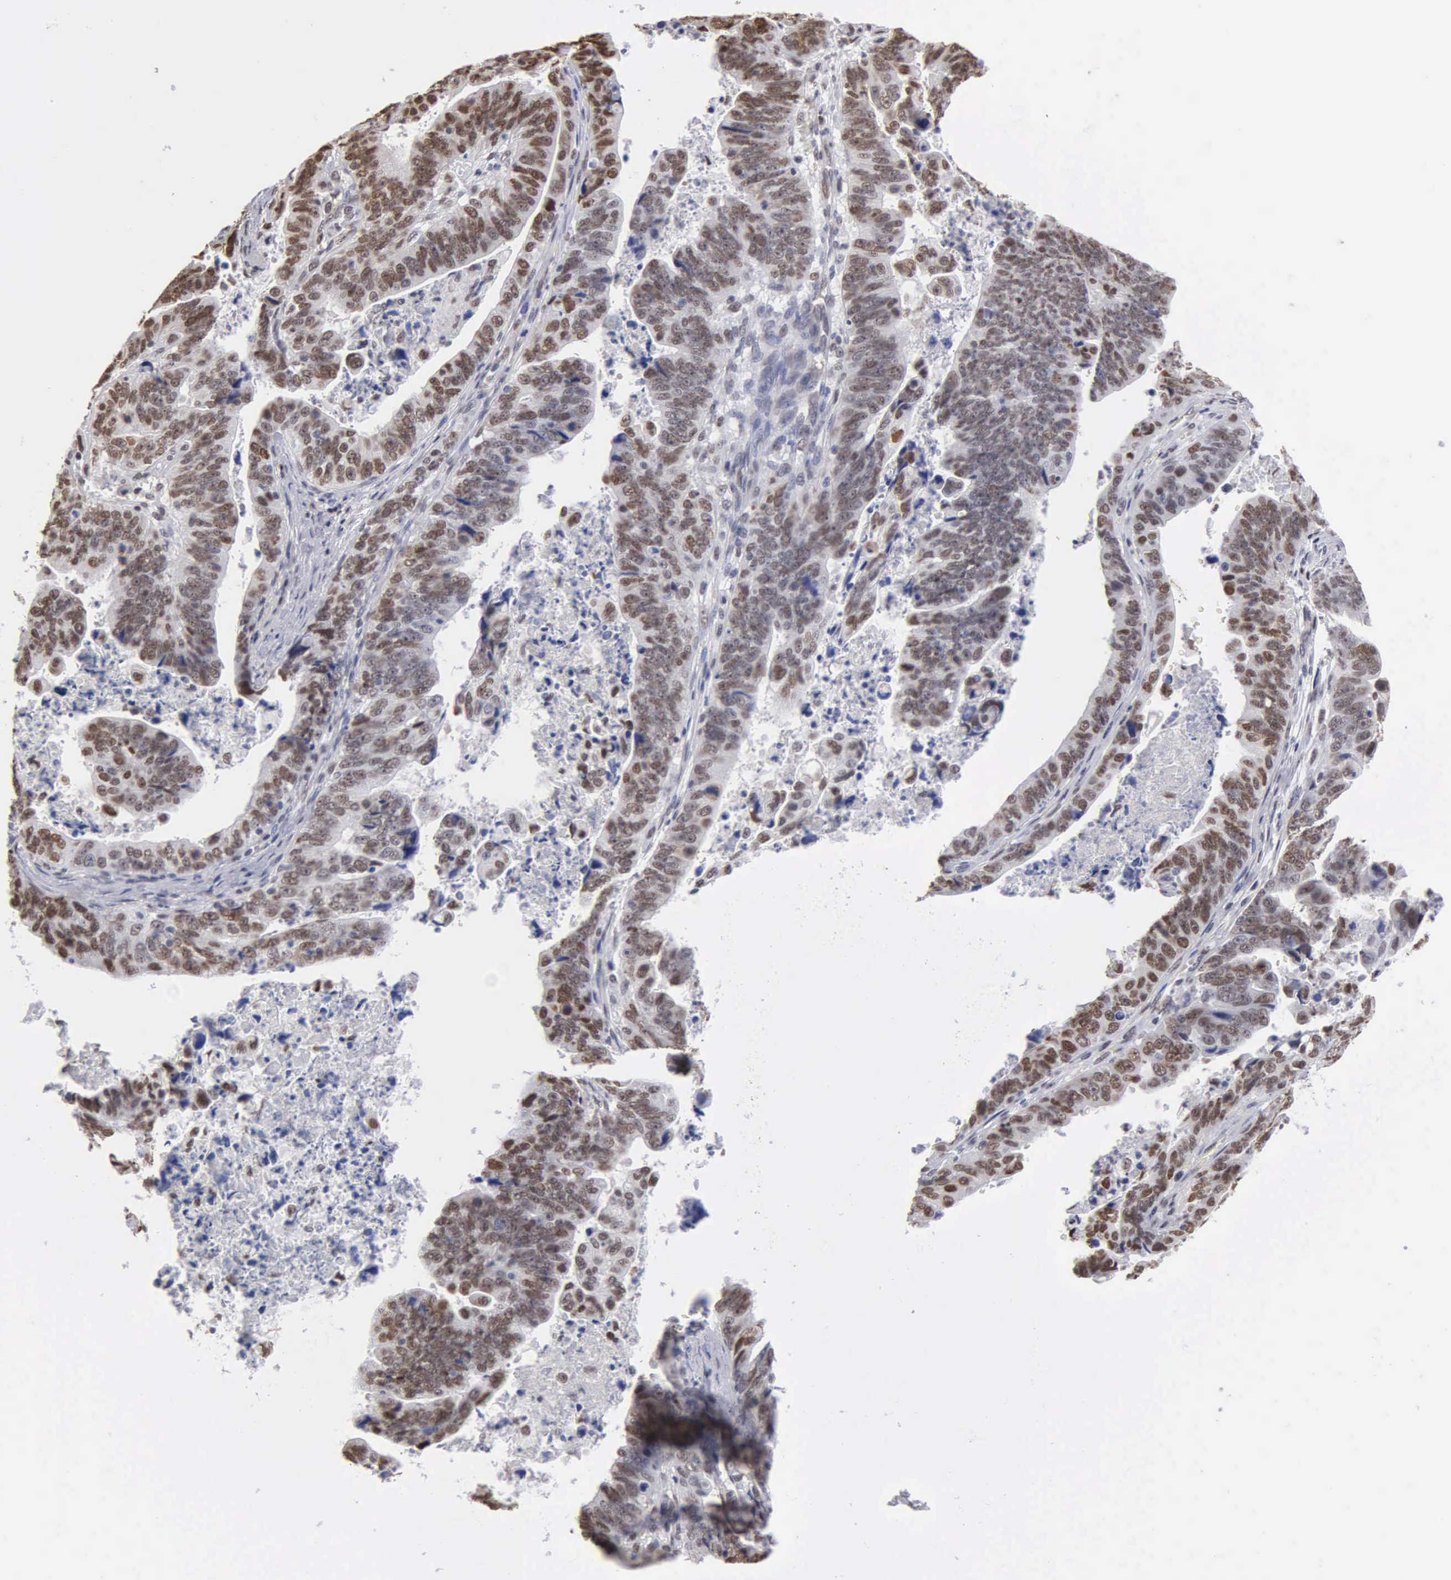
{"staining": {"intensity": "moderate", "quantity": "25%-75%", "location": "nuclear"}, "tissue": "stomach cancer", "cell_type": "Tumor cells", "image_type": "cancer", "snomed": [{"axis": "morphology", "description": "Adenocarcinoma, NOS"}, {"axis": "topography", "description": "Stomach, upper"}], "caption": "Protein analysis of stomach adenocarcinoma tissue demonstrates moderate nuclear staining in approximately 25%-75% of tumor cells.", "gene": "CCNG1", "patient": {"sex": "female", "age": 50}}